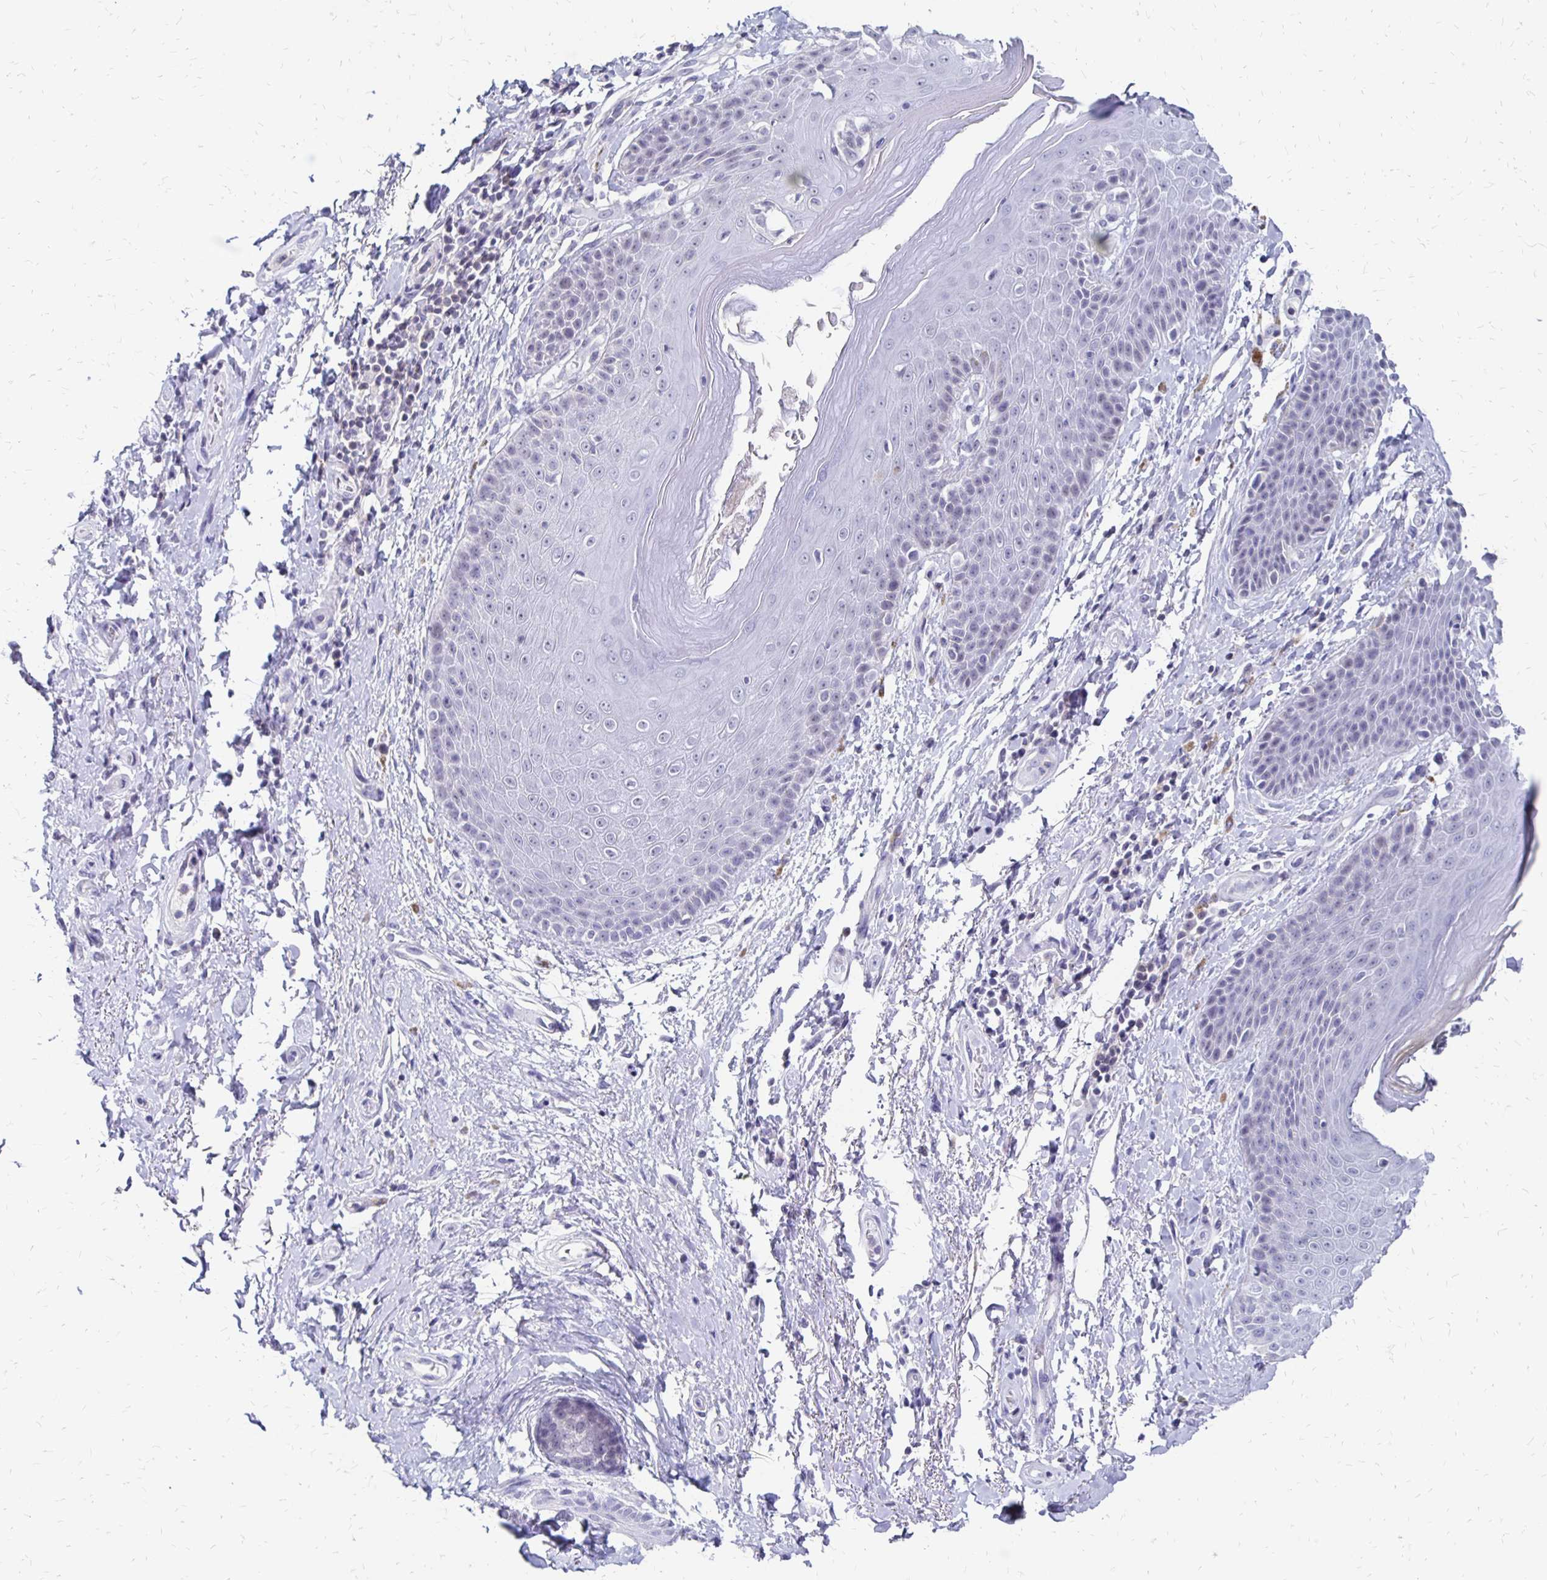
{"staining": {"intensity": "negative", "quantity": "none", "location": "none"}, "tissue": "adipose tissue", "cell_type": "Adipocytes", "image_type": "normal", "snomed": [{"axis": "morphology", "description": "Normal tissue, NOS"}, {"axis": "topography", "description": "Peripheral nerve tissue"}], "caption": "Adipocytes show no significant protein positivity in unremarkable adipose tissue. (Brightfield microscopy of DAB immunohistochemistry (IHC) at high magnification).", "gene": "SYT2", "patient": {"sex": "male", "age": 51}}